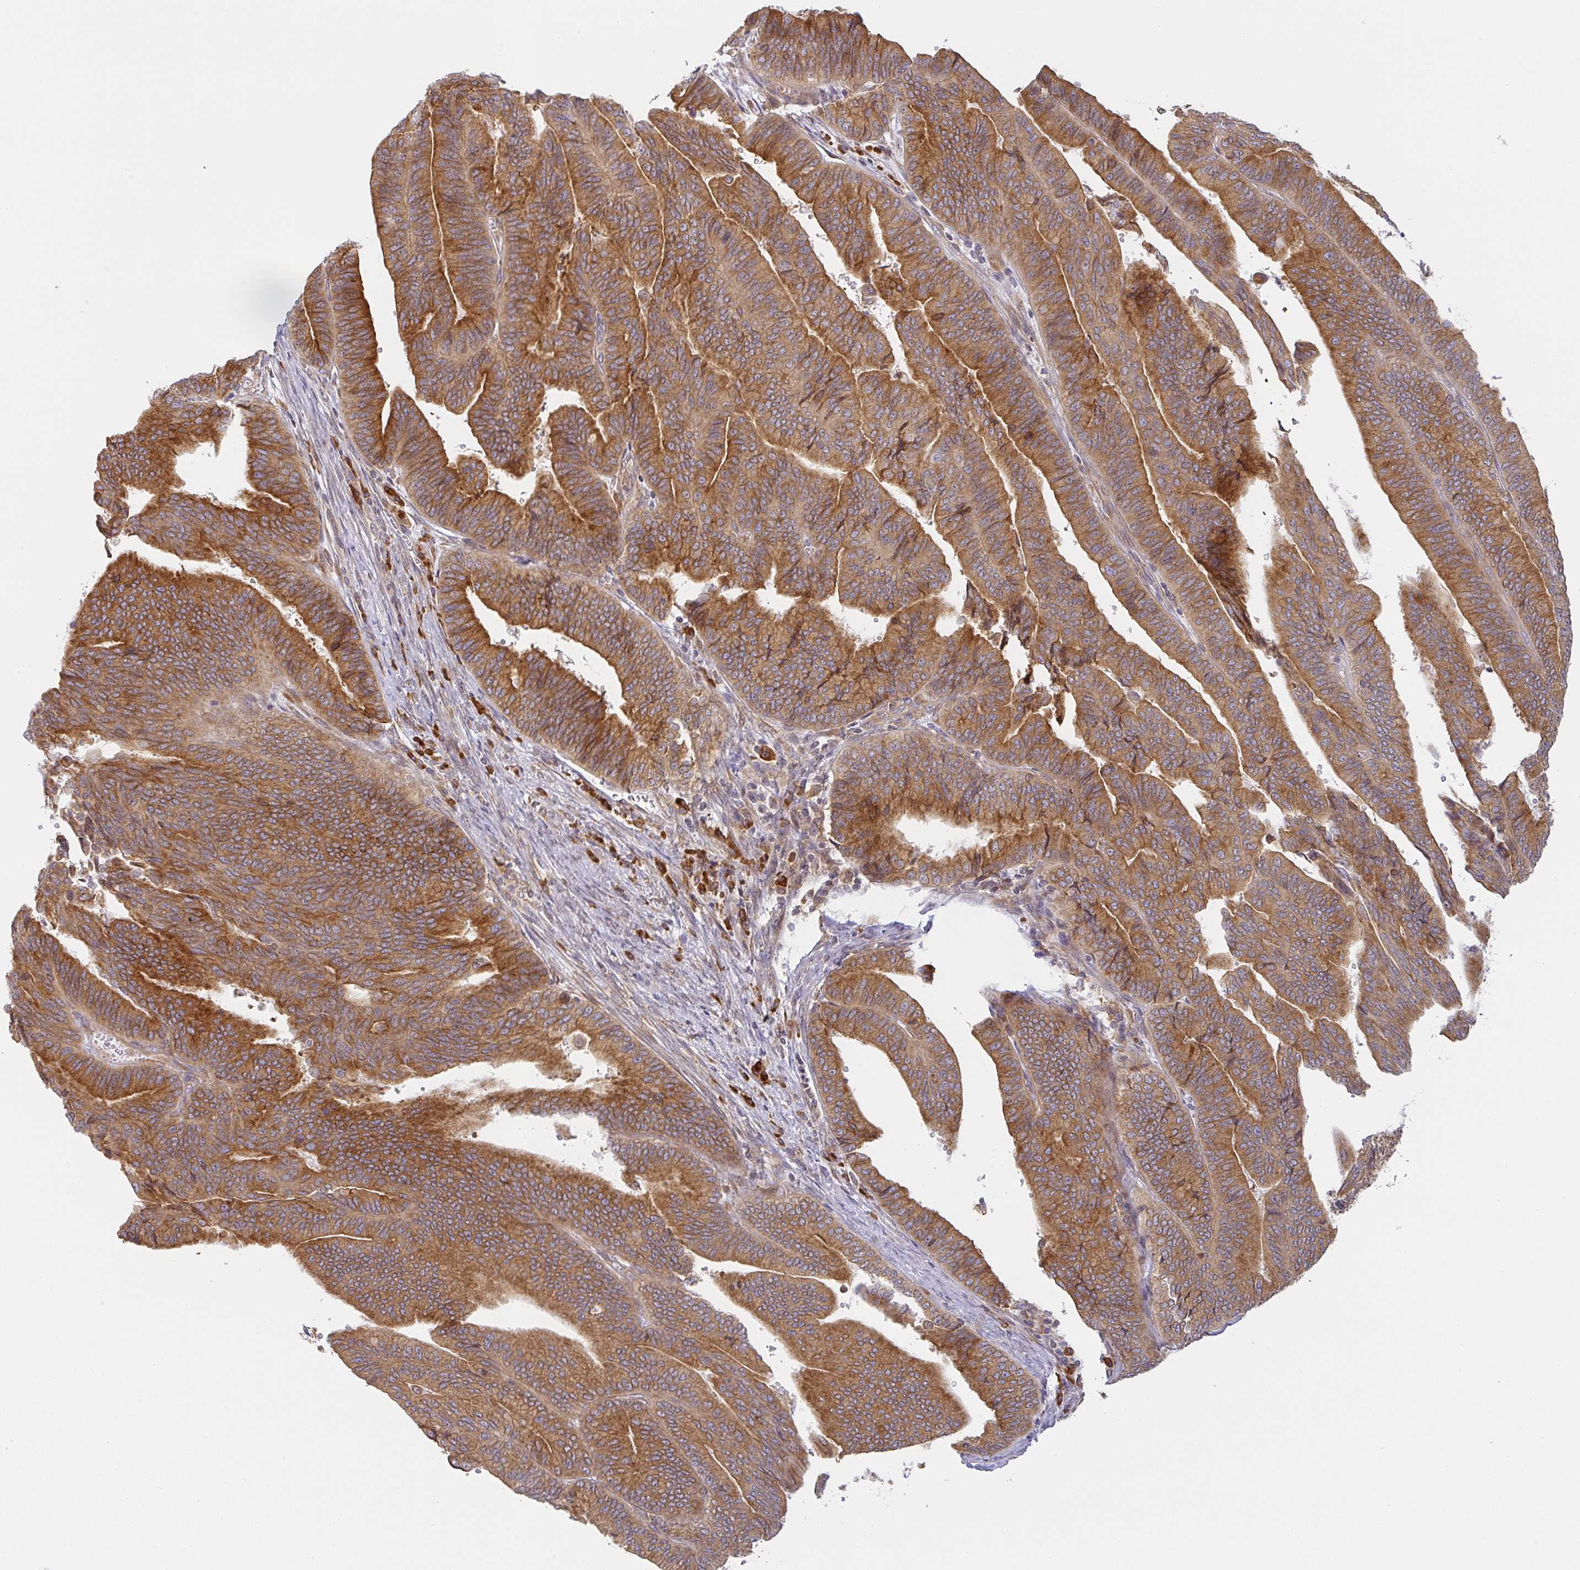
{"staining": {"intensity": "strong", "quantity": ">75%", "location": "cytoplasmic/membranous"}, "tissue": "endometrial cancer", "cell_type": "Tumor cells", "image_type": "cancer", "snomed": [{"axis": "morphology", "description": "Adenocarcinoma, NOS"}, {"axis": "topography", "description": "Endometrium"}], "caption": "An image showing strong cytoplasmic/membranous expression in approximately >75% of tumor cells in endometrial cancer (adenocarcinoma), as visualized by brown immunohistochemical staining.", "gene": "DERL2", "patient": {"sex": "female", "age": 65}}